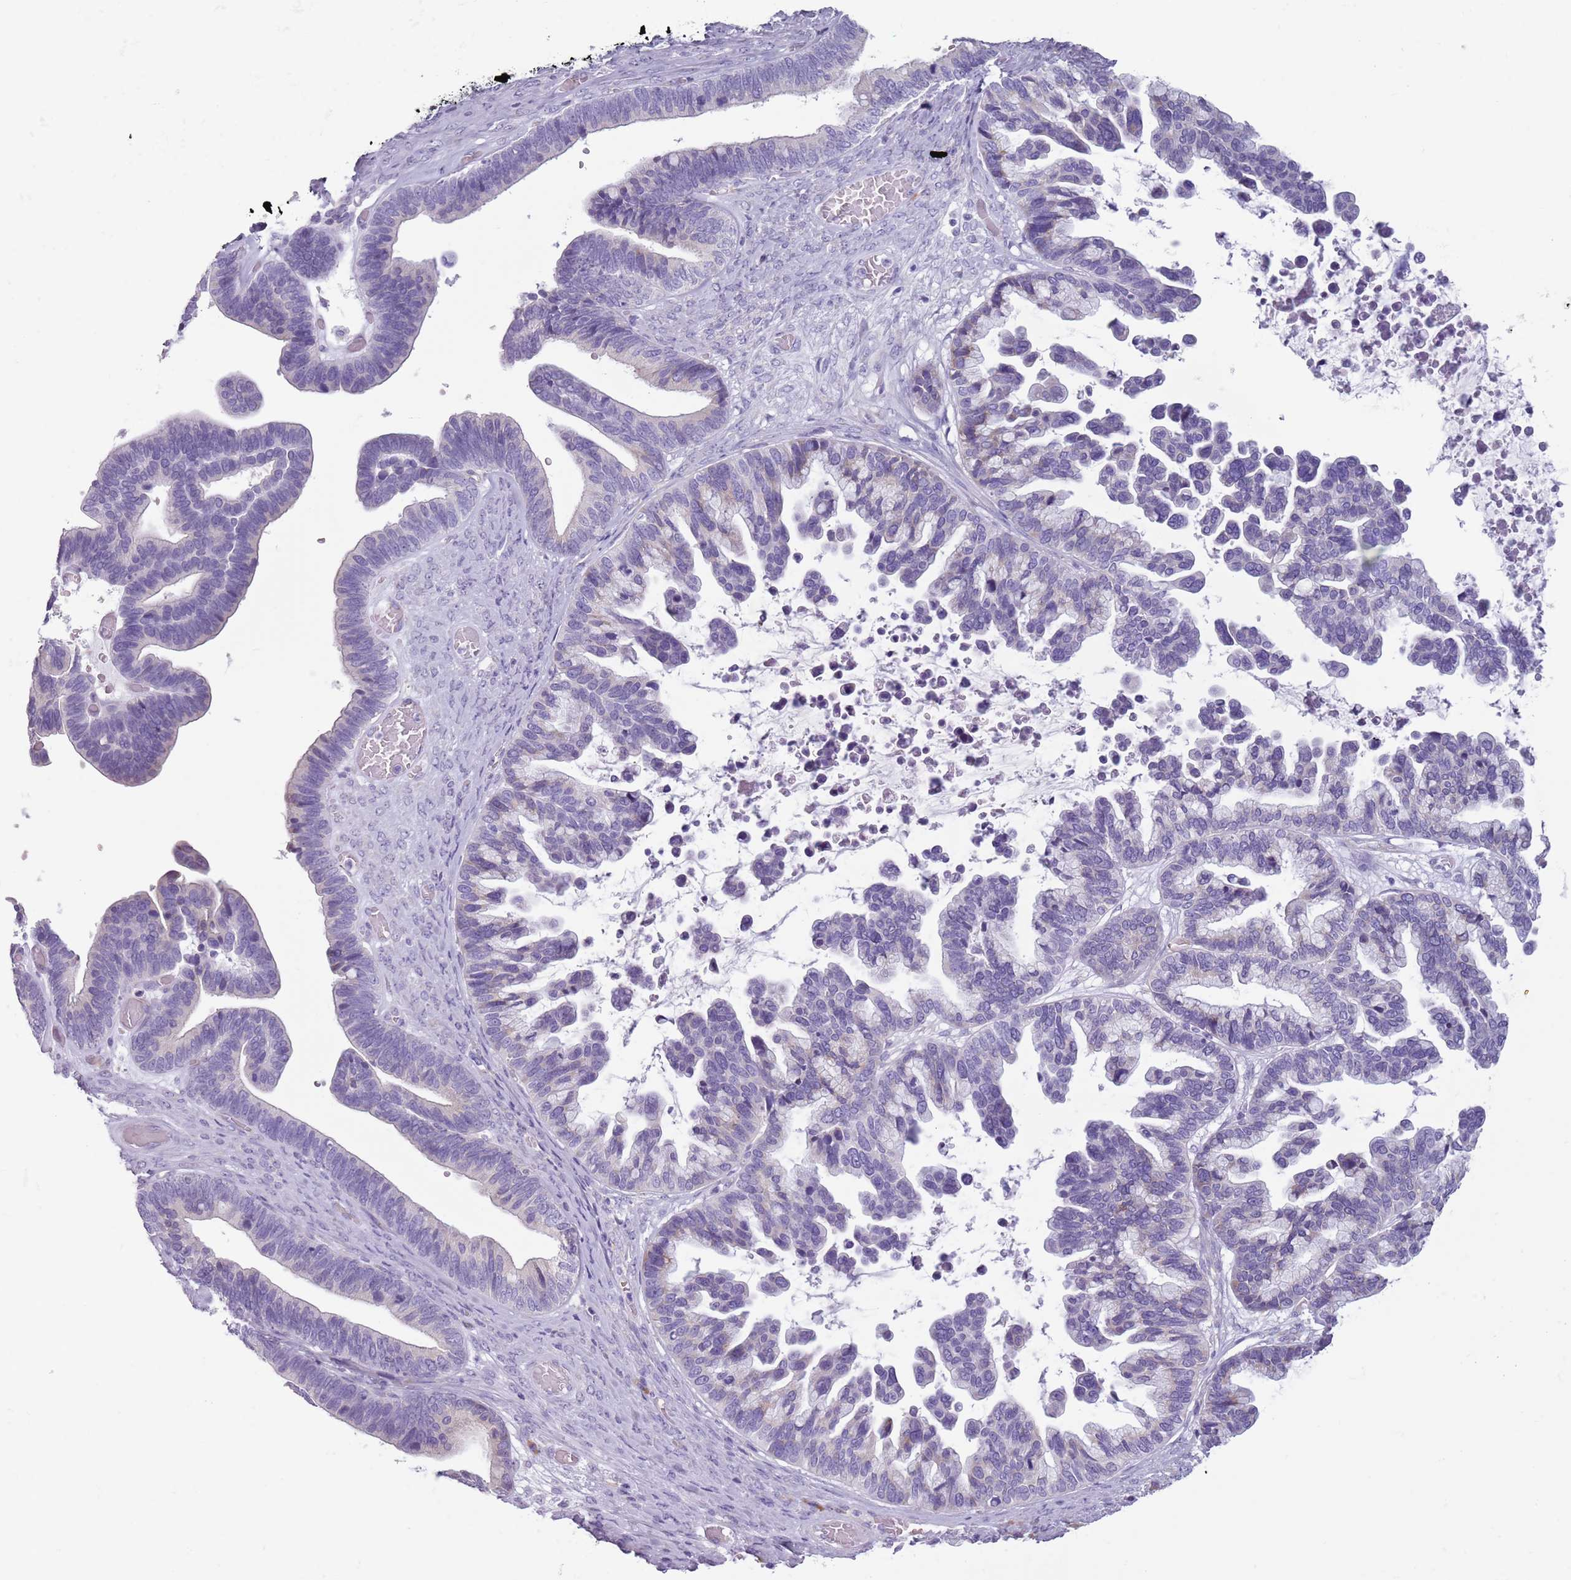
{"staining": {"intensity": "negative", "quantity": "none", "location": "none"}, "tissue": "ovarian cancer", "cell_type": "Tumor cells", "image_type": "cancer", "snomed": [{"axis": "morphology", "description": "Cystadenocarcinoma, serous, NOS"}, {"axis": "topography", "description": "Ovary"}], "caption": "Immunohistochemistry photomicrograph of human ovarian cancer stained for a protein (brown), which exhibits no positivity in tumor cells.", "gene": "HYOU1", "patient": {"sex": "female", "age": 56}}